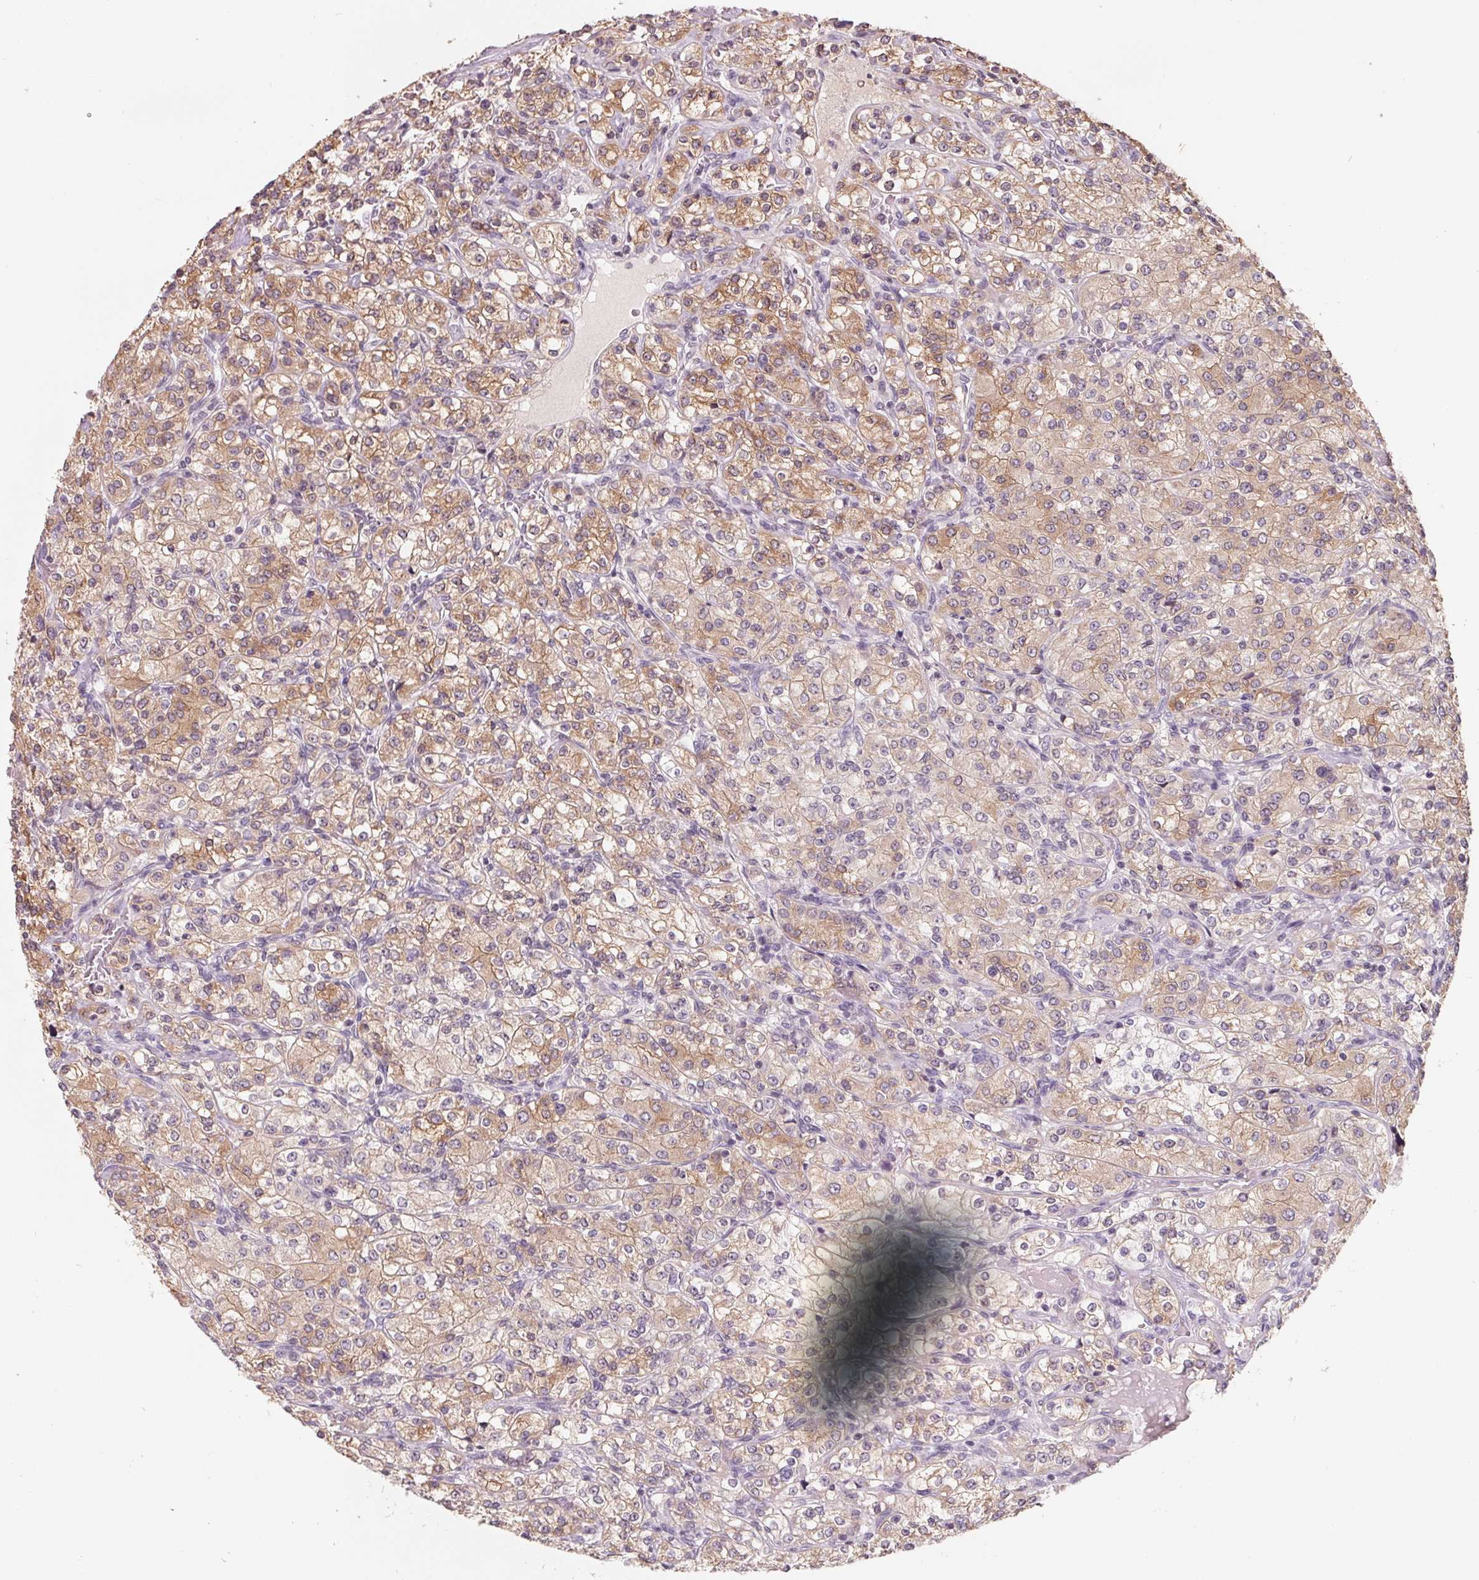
{"staining": {"intensity": "moderate", "quantity": ">75%", "location": "cytoplasmic/membranous"}, "tissue": "renal cancer", "cell_type": "Tumor cells", "image_type": "cancer", "snomed": [{"axis": "morphology", "description": "Adenocarcinoma, NOS"}, {"axis": "topography", "description": "Kidney"}], "caption": "Immunohistochemistry (IHC) photomicrograph of renal cancer (adenocarcinoma) stained for a protein (brown), which demonstrates medium levels of moderate cytoplasmic/membranous staining in about >75% of tumor cells.", "gene": "FTCD", "patient": {"sex": "male", "age": 77}}